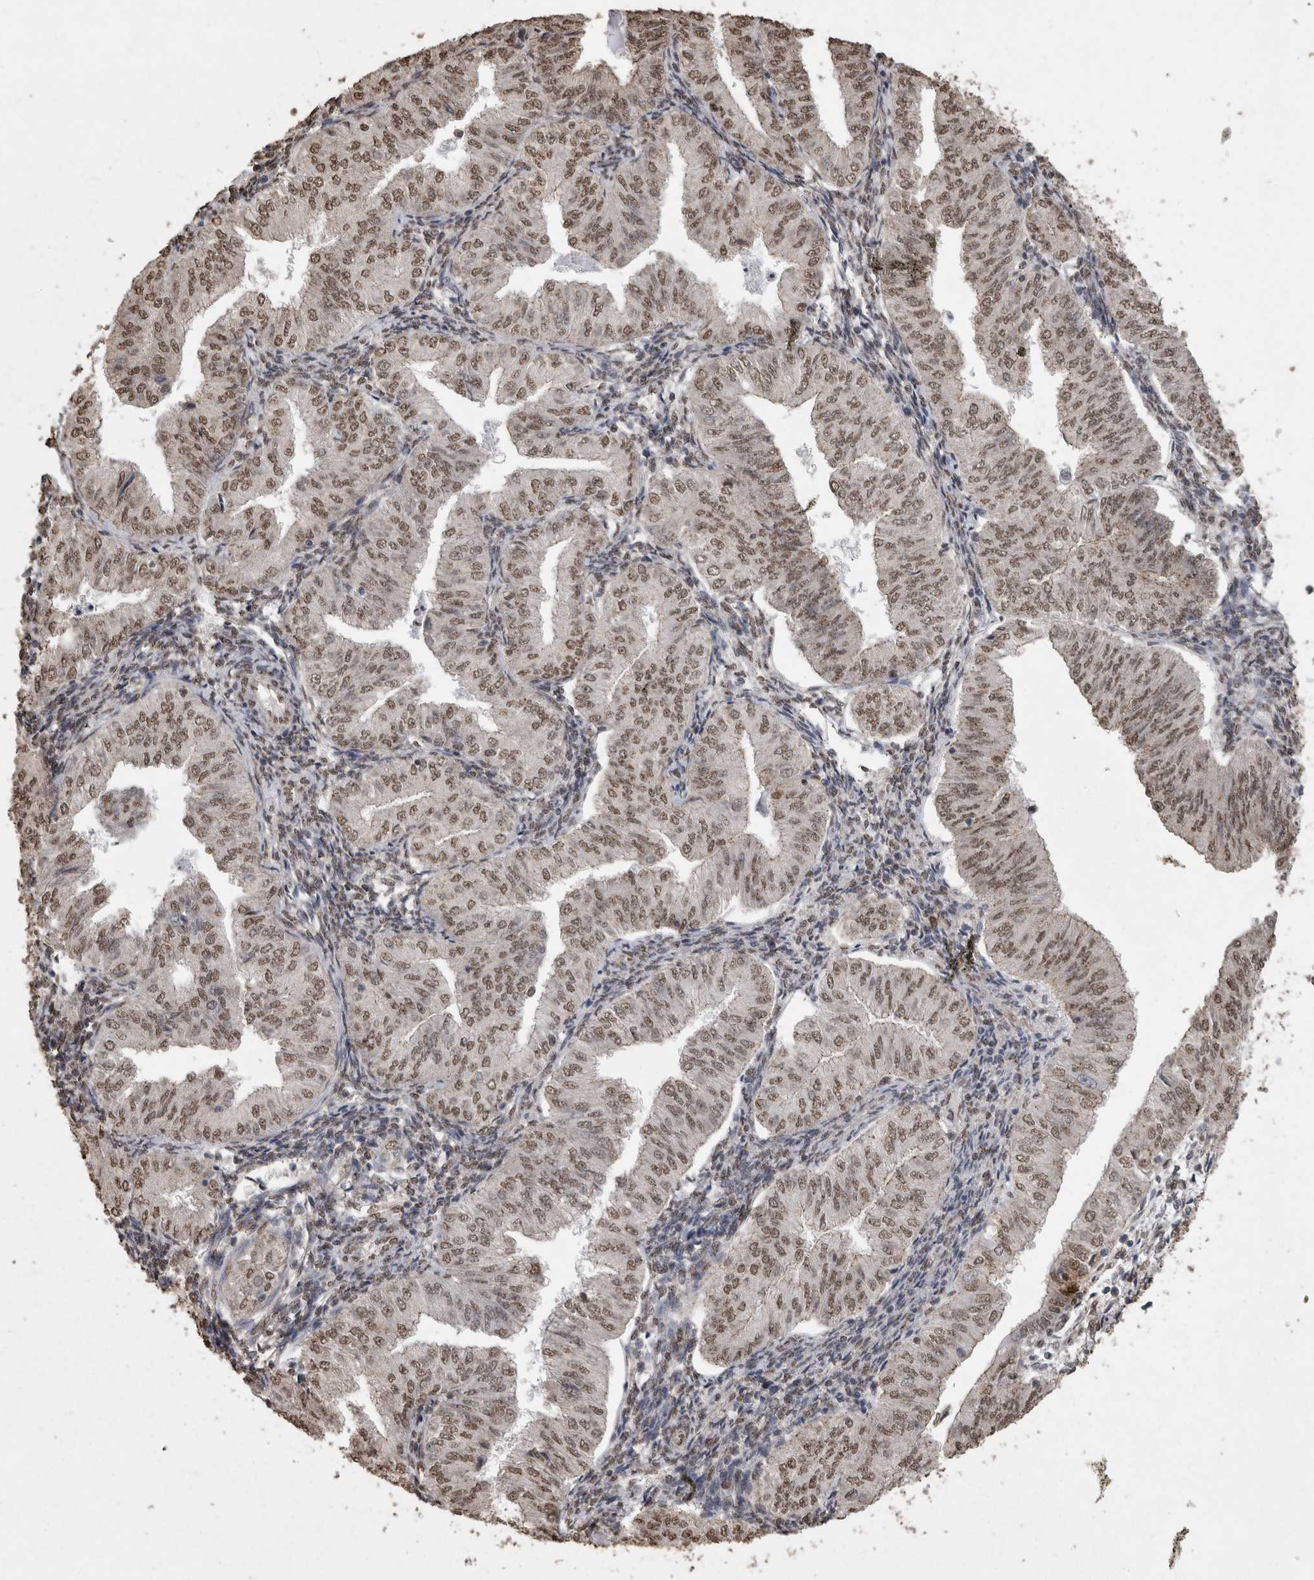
{"staining": {"intensity": "weak", "quantity": ">75%", "location": "nuclear"}, "tissue": "endometrial cancer", "cell_type": "Tumor cells", "image_type": "cancer", "snomed": [{"axis": "morphology", "description": "Normal tissue, NOS"}, {"axis": "morphology", "description": "Adenocarcinoma, NOS"}, {"axis": "topography", "description": "Endometrium"}], "caption": "A micrograph of endometrial cancer stained for a protein shows weak nuclear brown staining in tumor cells.", "gene": "SMAD7", "patient": {"sex": "female", "age": 53}}